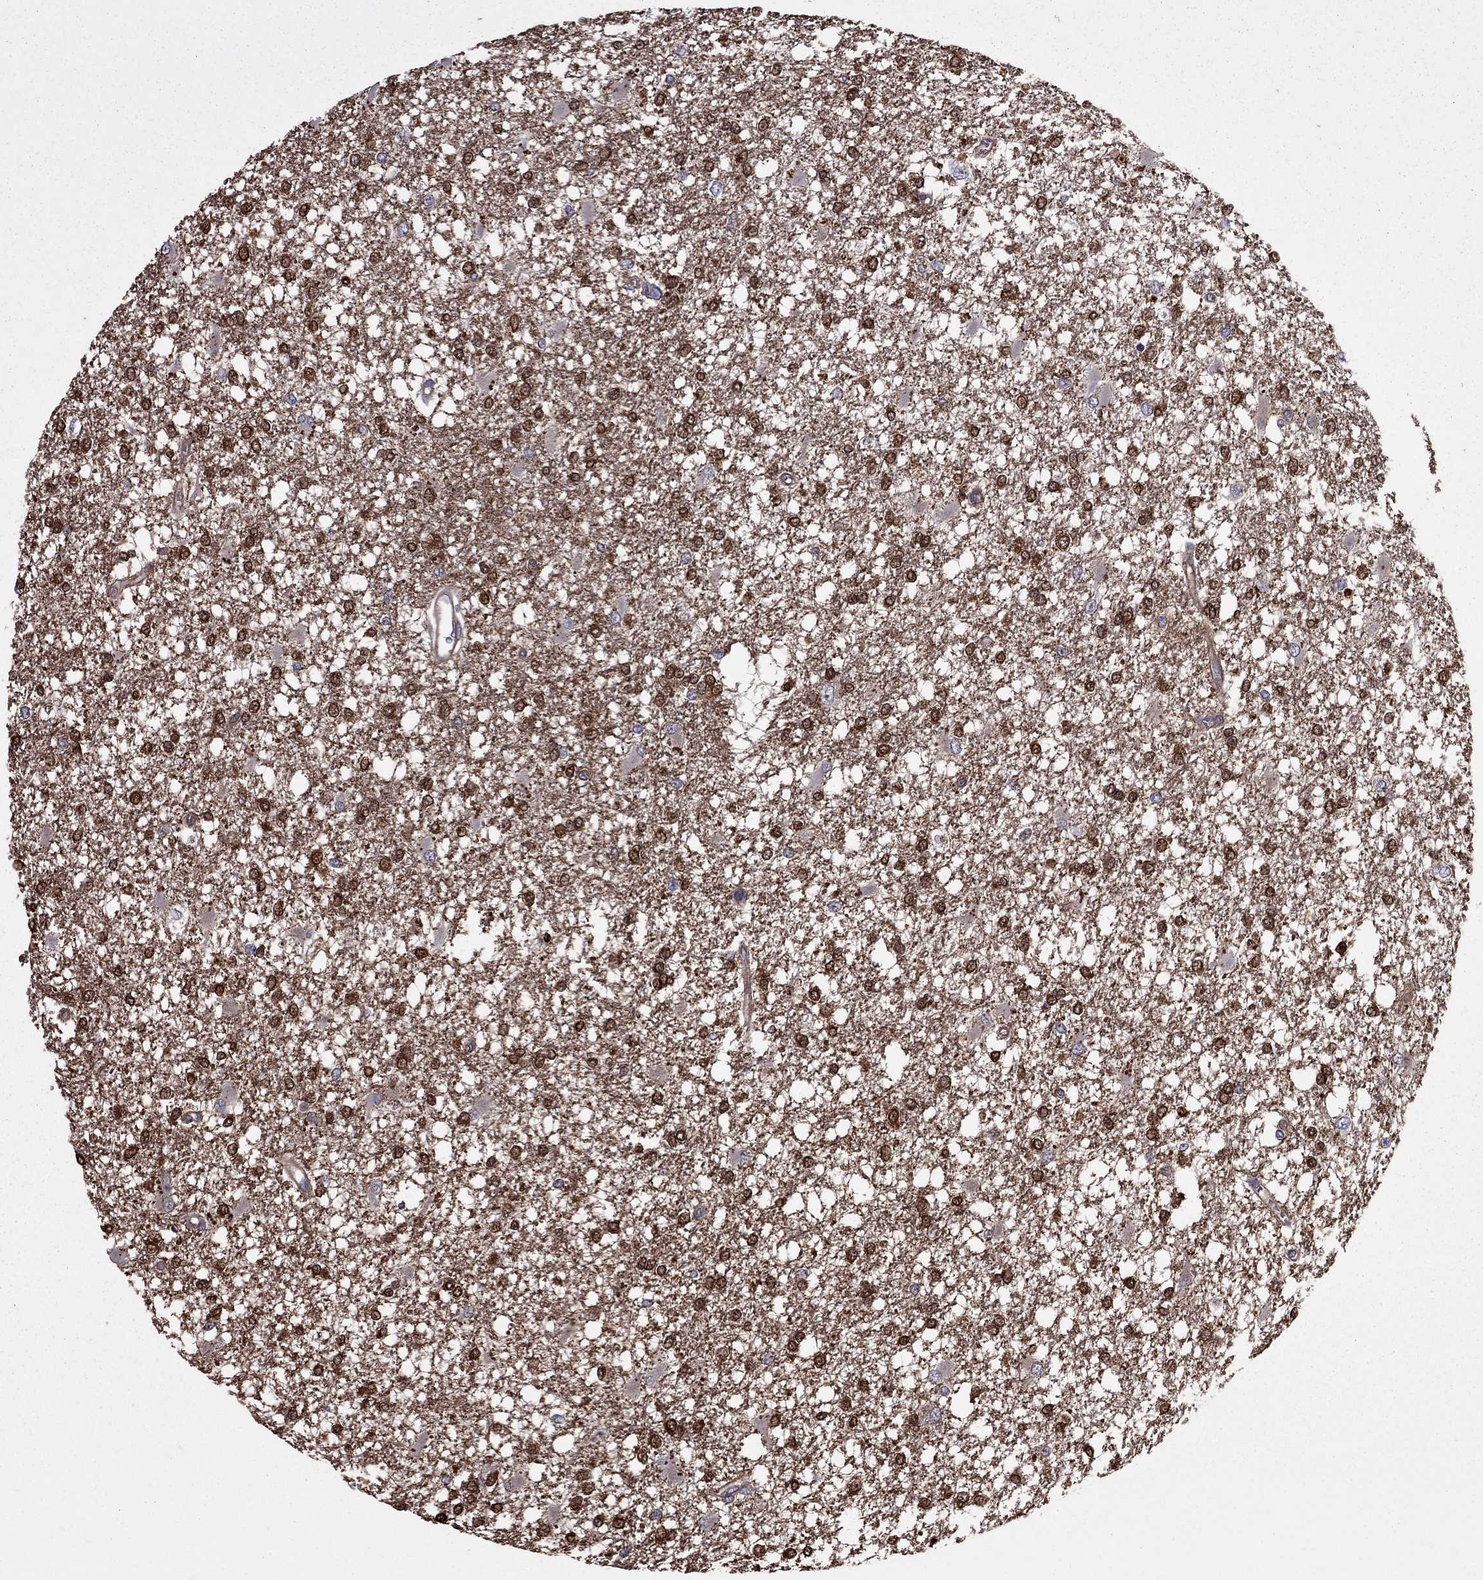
{"staining": {"intensity": "strong", "quantity": ">75%", "location": "cytoplasmic/membranous"}, "tissue": "glioma", "cell_type": "Tumor cells", "image_type": "cancer", "snomed": [{"axis": "morphology", "description": "Glioma, malignant, High grade"}, {"axis": "topography", "description": "Cerebral cortex"}], "caption": "Immunohistochemical staining of glioma exhibits strong cytoplasmic/membranous protein expression in approximately >75% of tumor cells.", "gene": "ITGB1", "patient": {"sex": "male", "age": 79}}